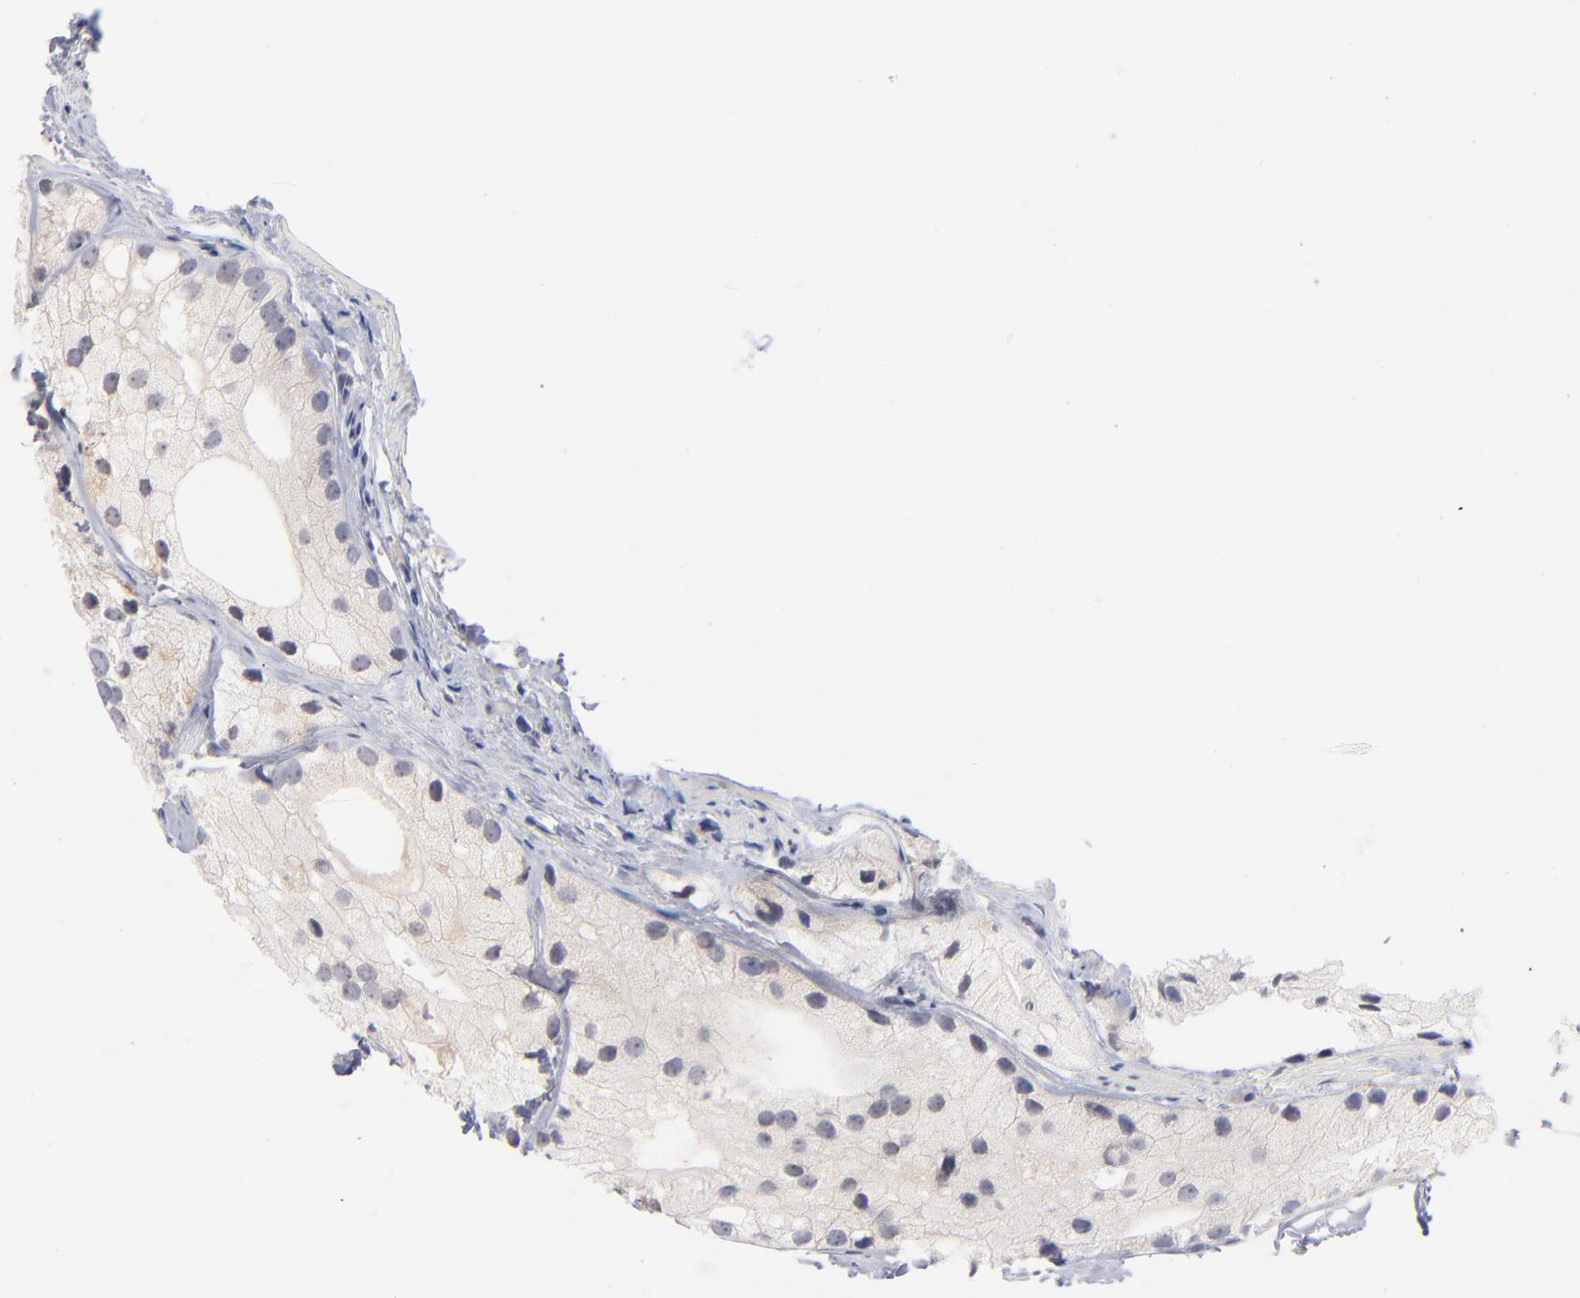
{"staining": {"intensity": "negative", "quantity": "none", "location": "none"}, "tissue": "prostate cancer", "cell_type": "Tumor cells", "image_type": "cancer", "snomed": [{"axis": "morphology", "description": "Adenocarcinoma, Low grade"}, {"axis": "topography", "description": "Prostate"}], "caption": "The immunohistochemistry histopathology image has no significant staining in tumor cells of prostate adenocarcinoma (low-grade) tissue.", "gene": "WIPF1", "patient": {"sex": "male", "age": 69}}